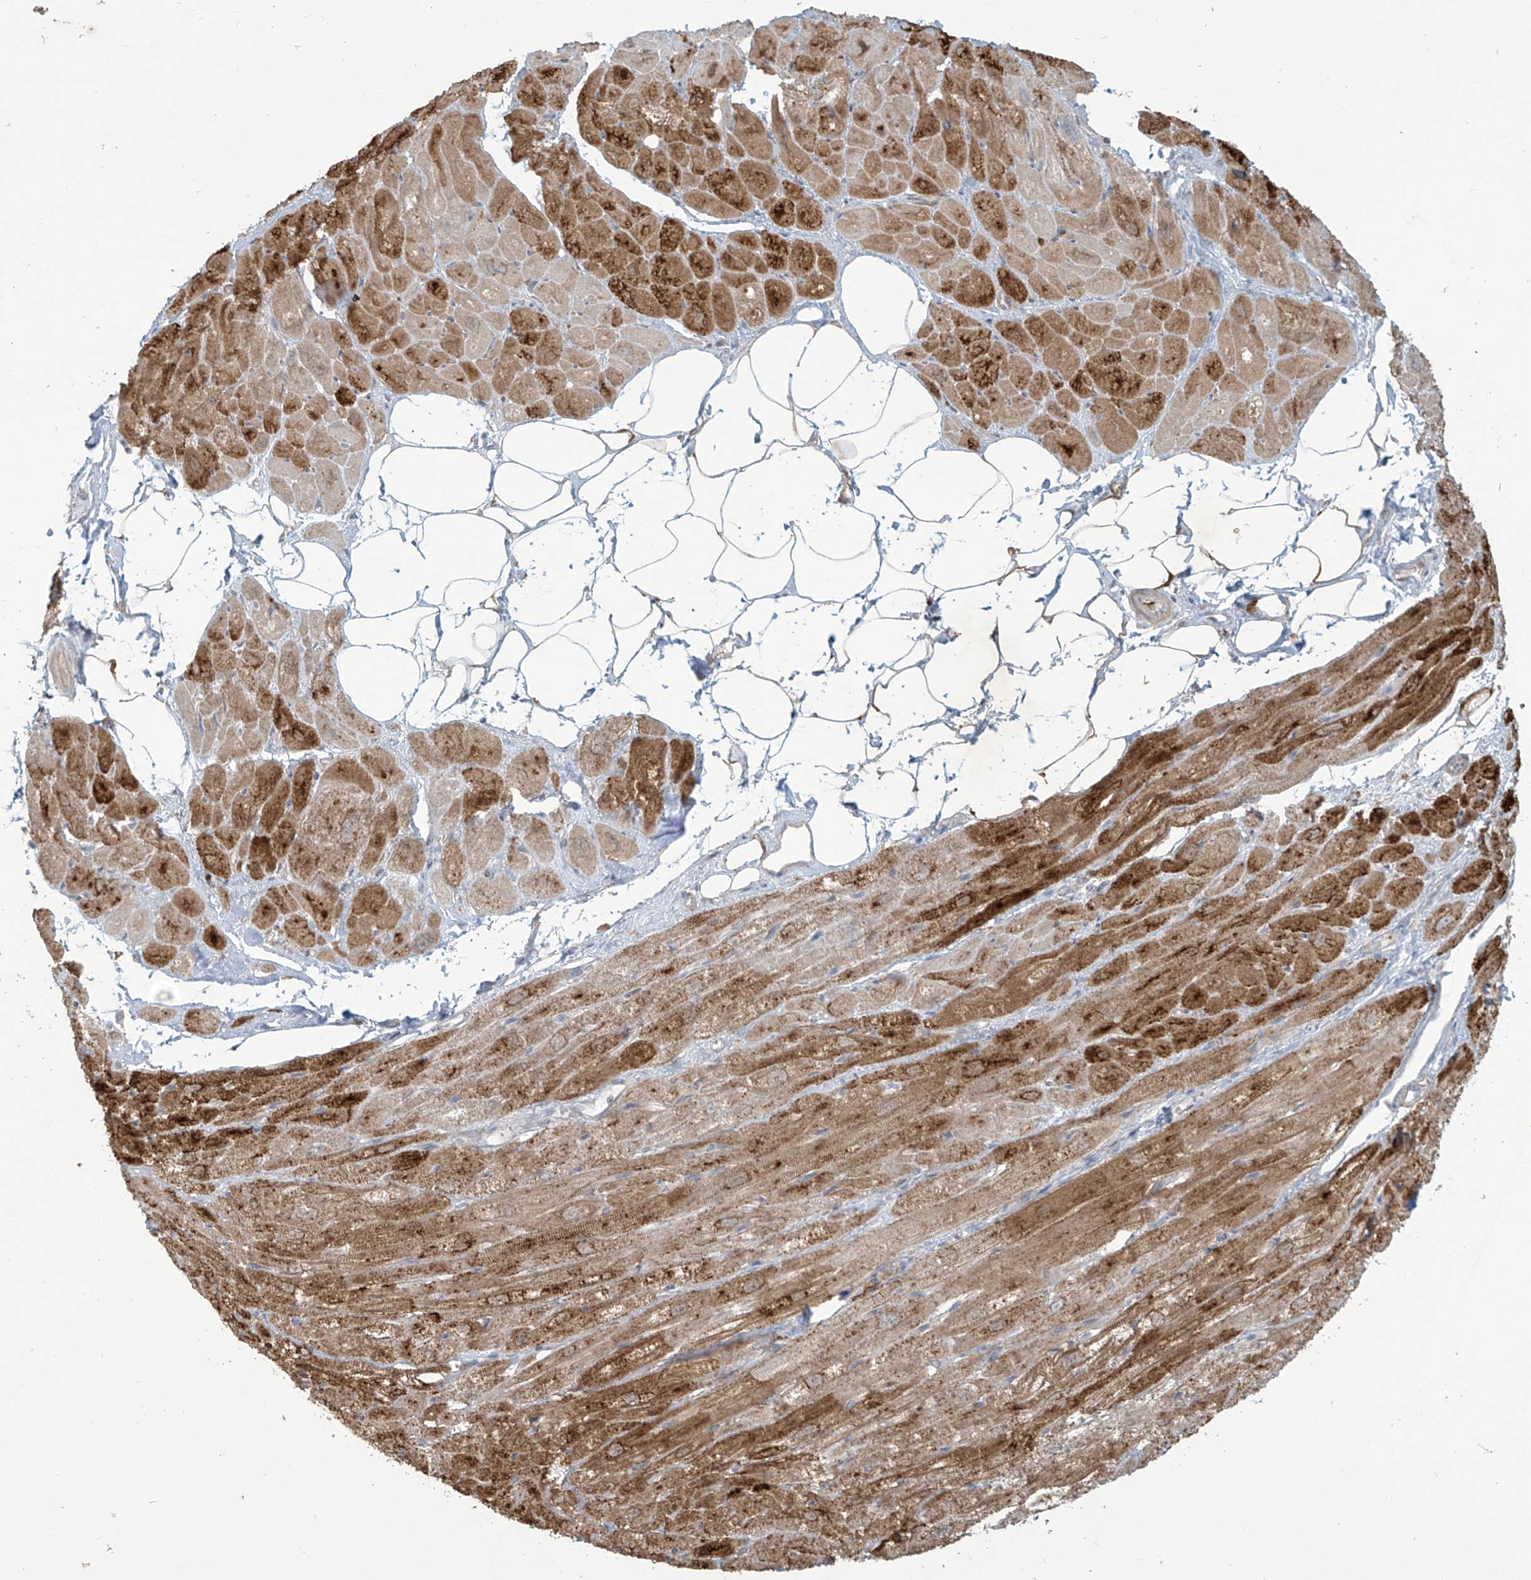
{"staining": {"intensity": "moderate", "quantity": "25%-75%", "location": "cytoplasmic/membranous"}, "tissue": "heart muscle", "cell_type": "Cardiomyocytes", "image_type": "normal", "snomed": [{"axis": "morphology", "description": "Normal tissue, NOS"}, {"axis": "topography", "description": "Heart"}], "caption": "Protein expression analysis of unremarkable human heart muscle reveals moderate cytoplasmic/membranous positivity in approximately 25%-75% of cardiomyocytes.", "gene": "TAGAP", "patient": {"sex": "male", "age": 50}}